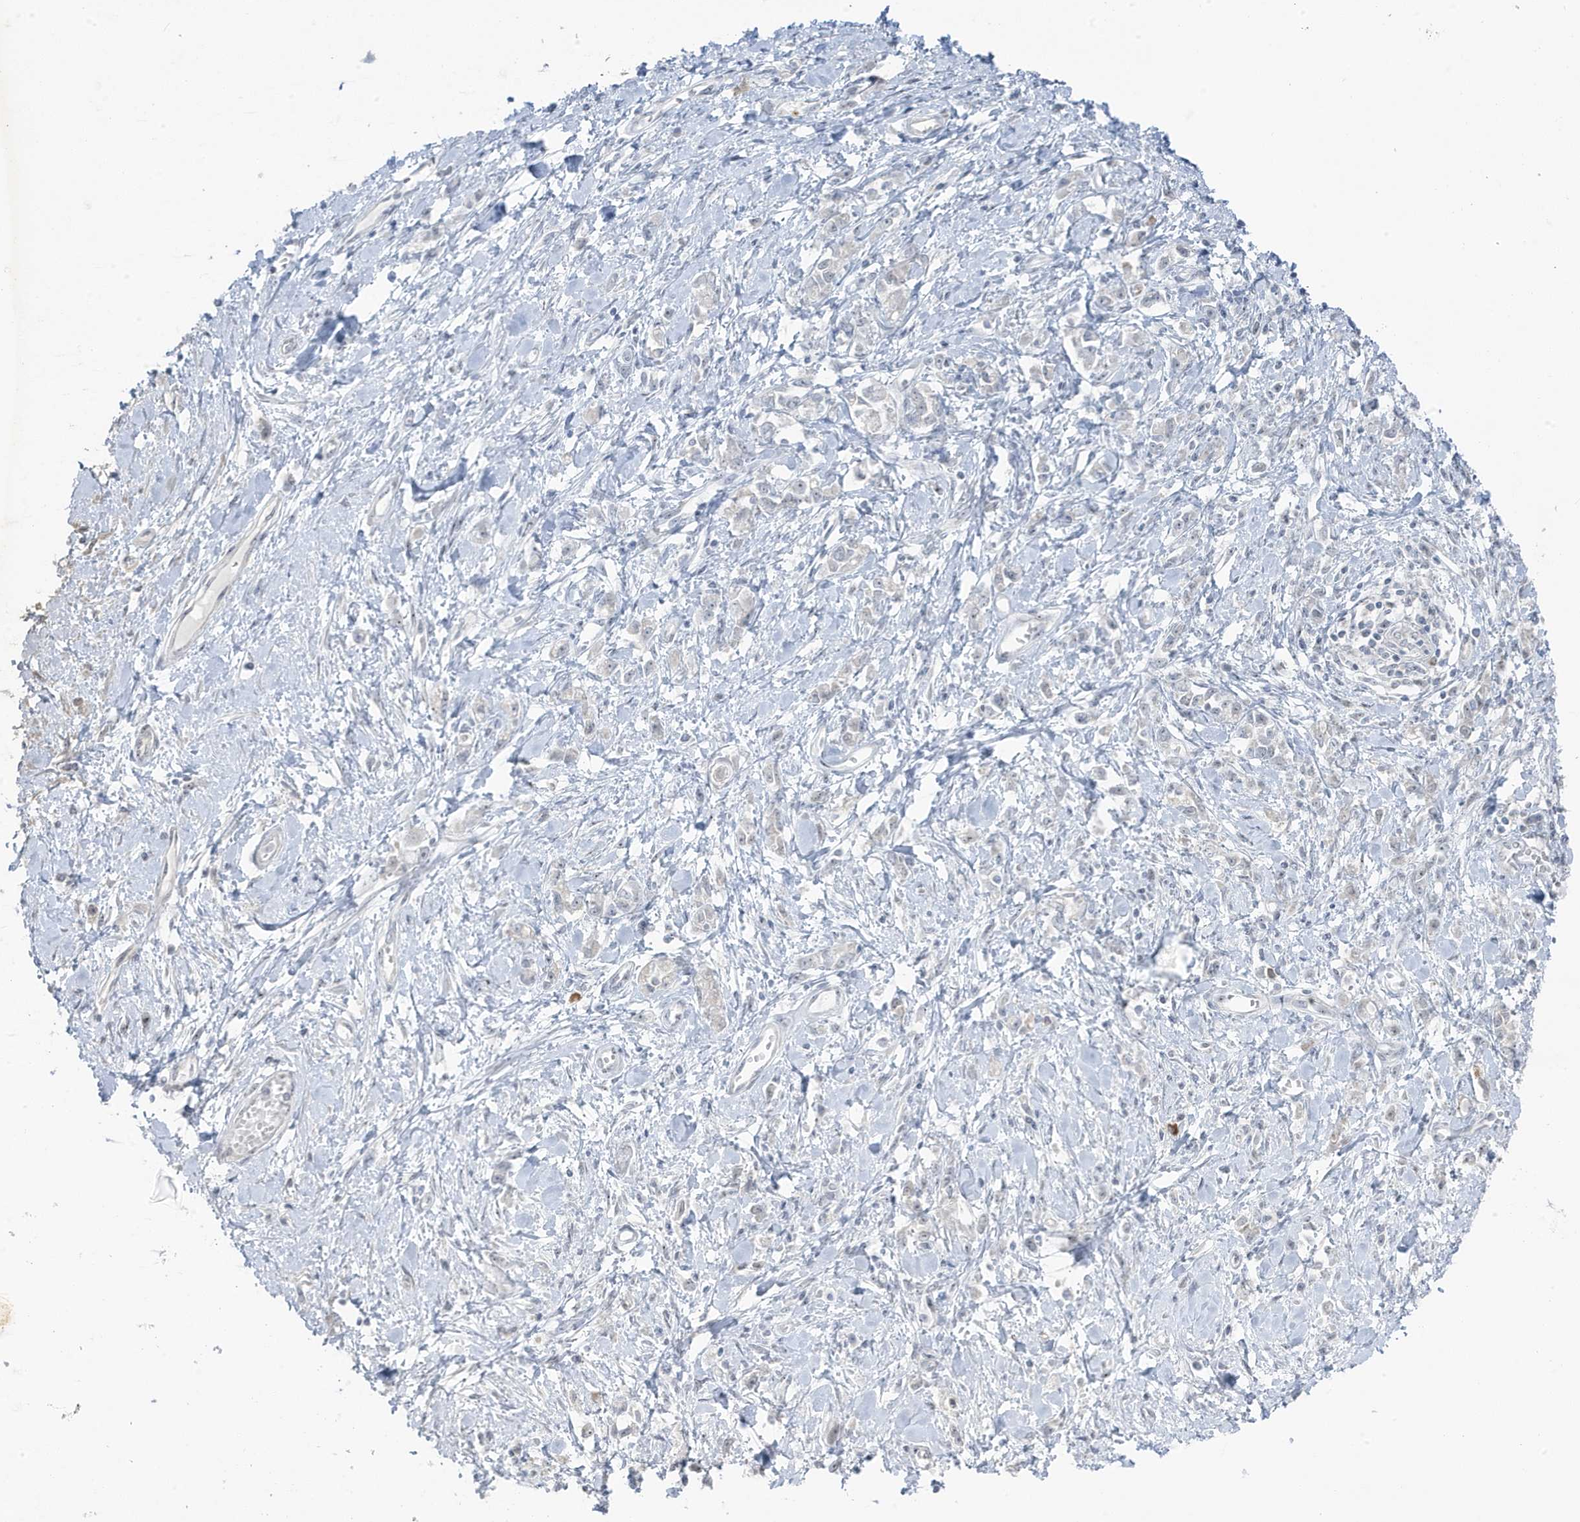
{"staining": {"intensity": "negative", "quantity": "none", "location": "none"}, "tissue": "stomach cancer", "cell_type": "Tumor cells", "image_type": "cancer", "snomed": [{"axis": "morphology", "description": "Adenocarcinoma, NOS"}, {"axis": "topography", "description": "Stomach"}], "caption": "The photomicrograph shows no staining of tumor cells in stomach cancer (adenocarcinoma).", "gene": "TSEN15", "patient": {"sex": "female", "age": 76}}